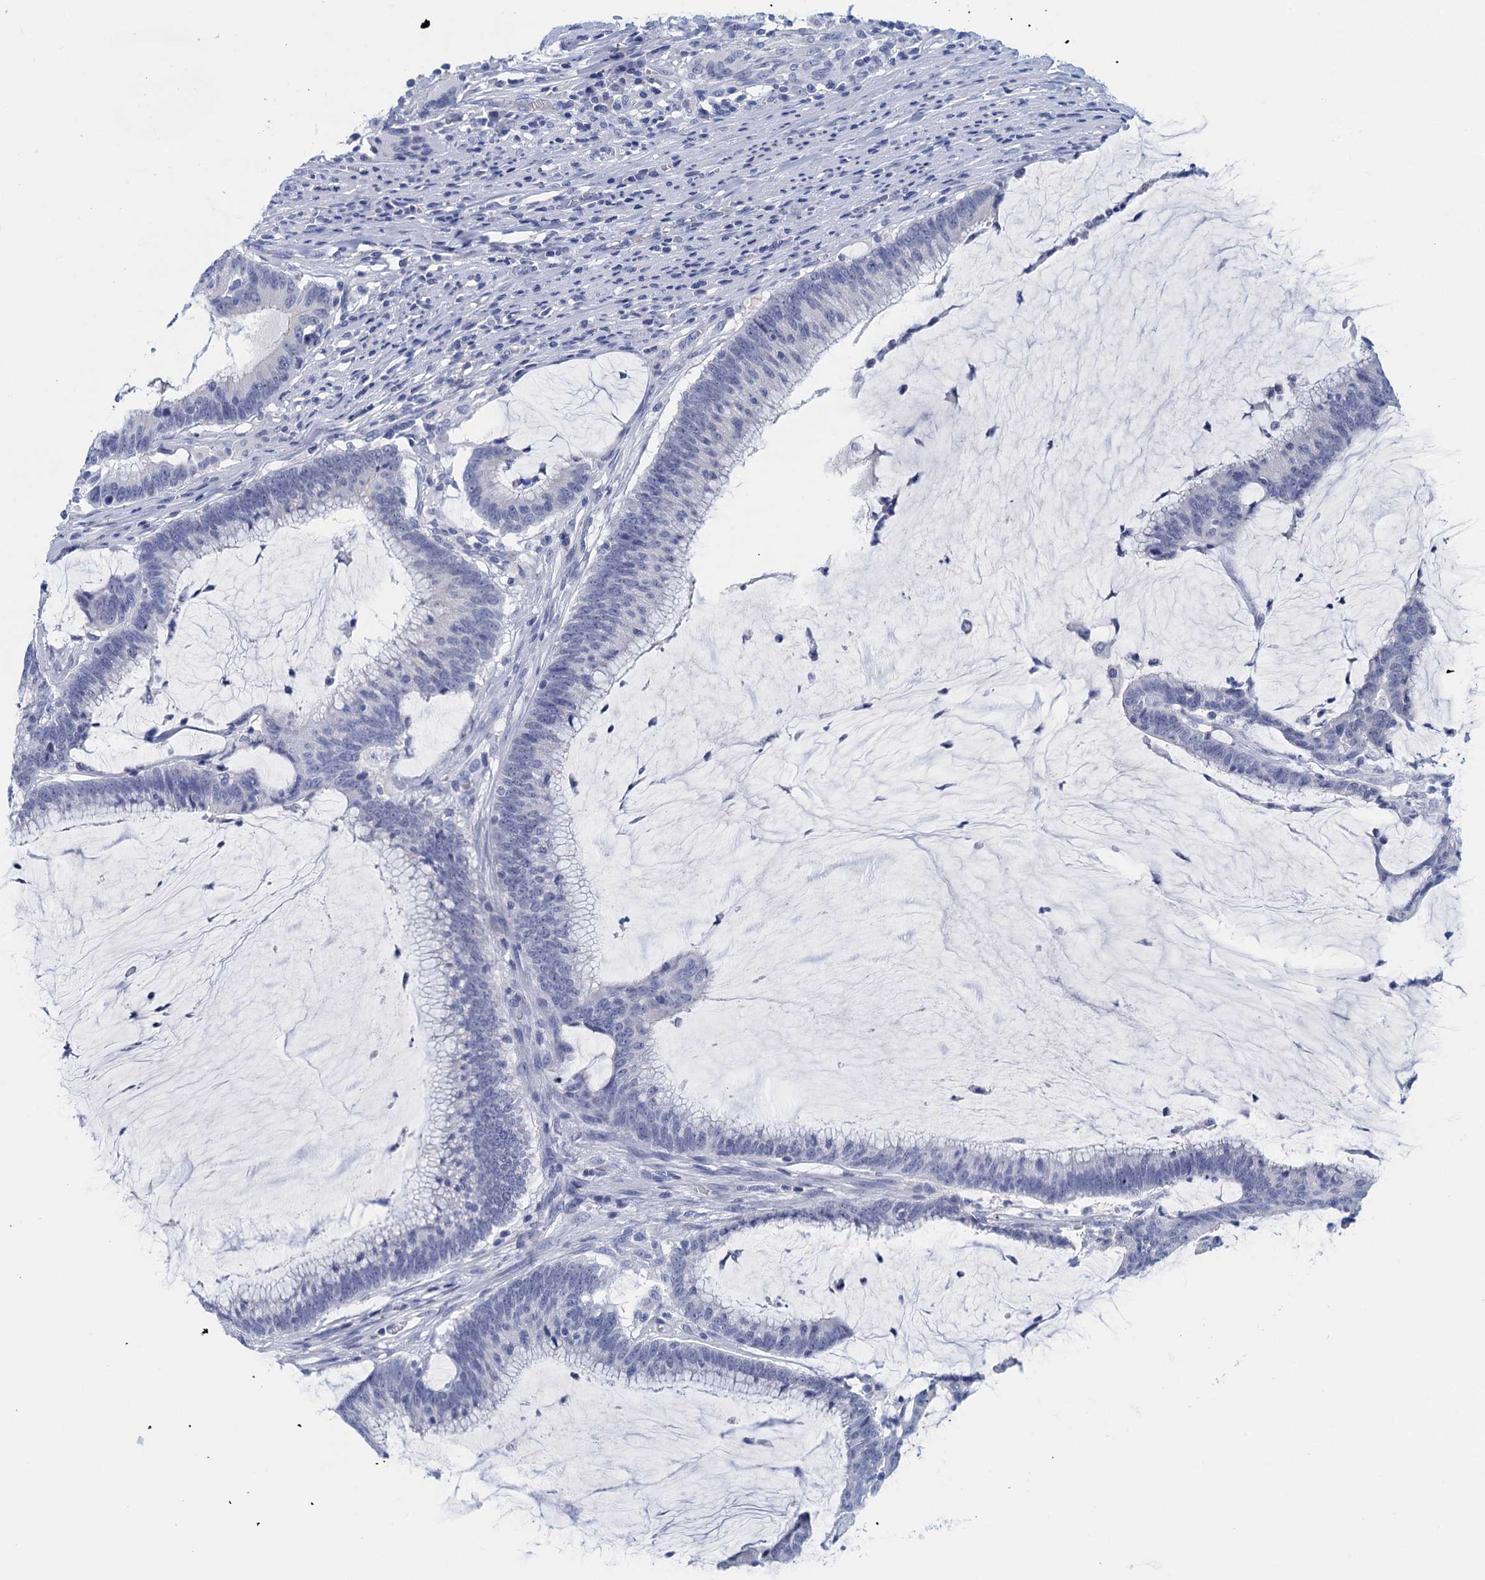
{"staining": {"intensity": "negative", "quantity": "none", "location": "none"}, "tissue": "colorectal cancer", "cell_type": "Tumor cells", "image_type": "cancer", "snomed": [{"axis": "morphology", "description": "Adenocarcinoma, NOS"}, {"axis": "topography", "description": "Rectum"}], "caption": "DAB immunohistochemical staining of human colorectal adenocarcinoma displays no significant expression in tumor cells.", "gene": "CYP51A1", "patient": {"sex": "female", "age": 77}}